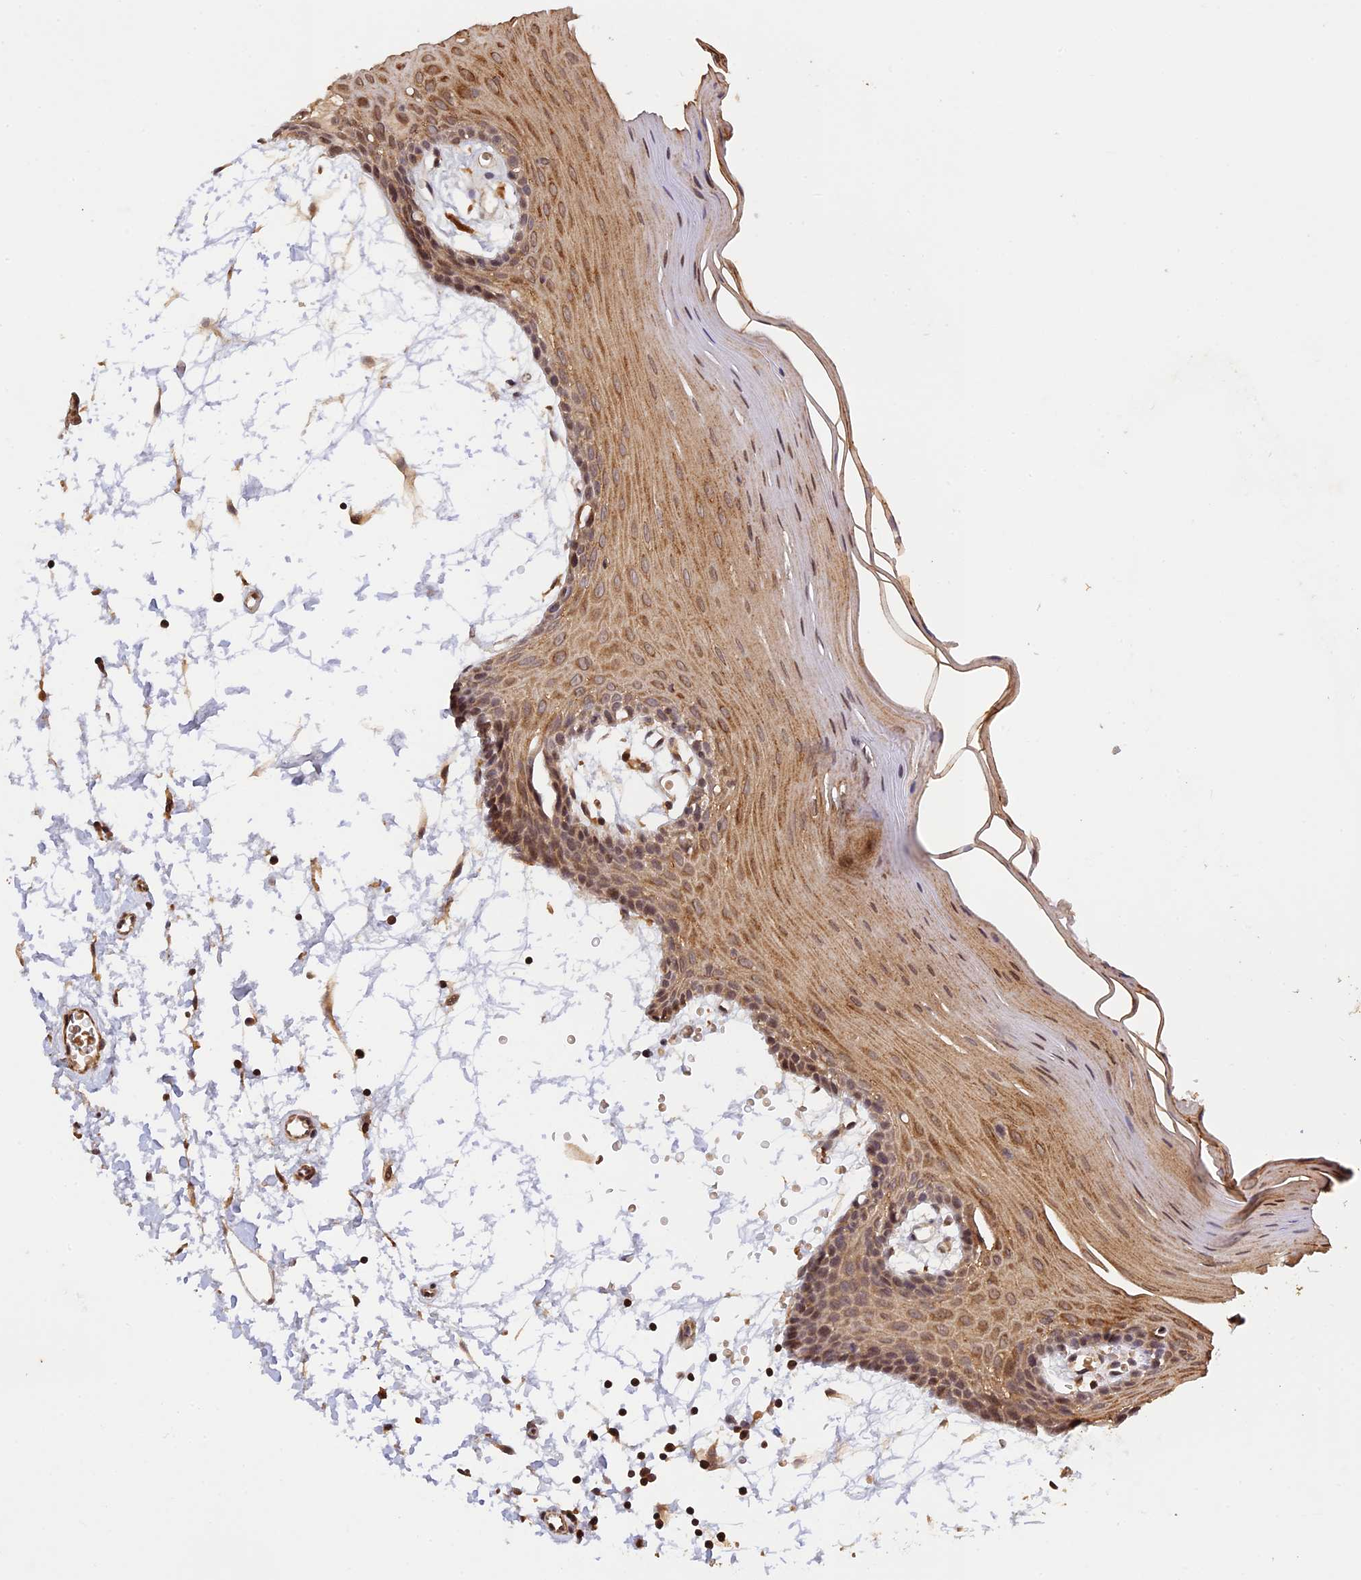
{"staining": {"intensity": "moderate", "quantity": ">75%", "location": "cytoplasmic/membranous,nuclear"}, "tissue": "oral mucosa", "cell_type": "Squamous epithelial cells", "image_type": "normal", "snomed": [{"axis": "morphology", "description": "Normal tissue, NOS"}, {"axis": "topography", "description": "Skeletal muscle"}, {"axis": "topography", "description": "Oral tissue"}, {"axis": "topography", "description": "Salivary gland"}, {"axis": "topography", "description": "Peripheral nerve tissue"}], "caption": "Moderate cytoplasmic/membranous,nuclear expression is appreciated in approximately >75% of squamous epithelial cells in normal oral mucosa. (brown staining indicates protein expression, while blue staining denotes nuclei).", "gene": "CWH43", "patient": {"sex": "male", "age": 54}}